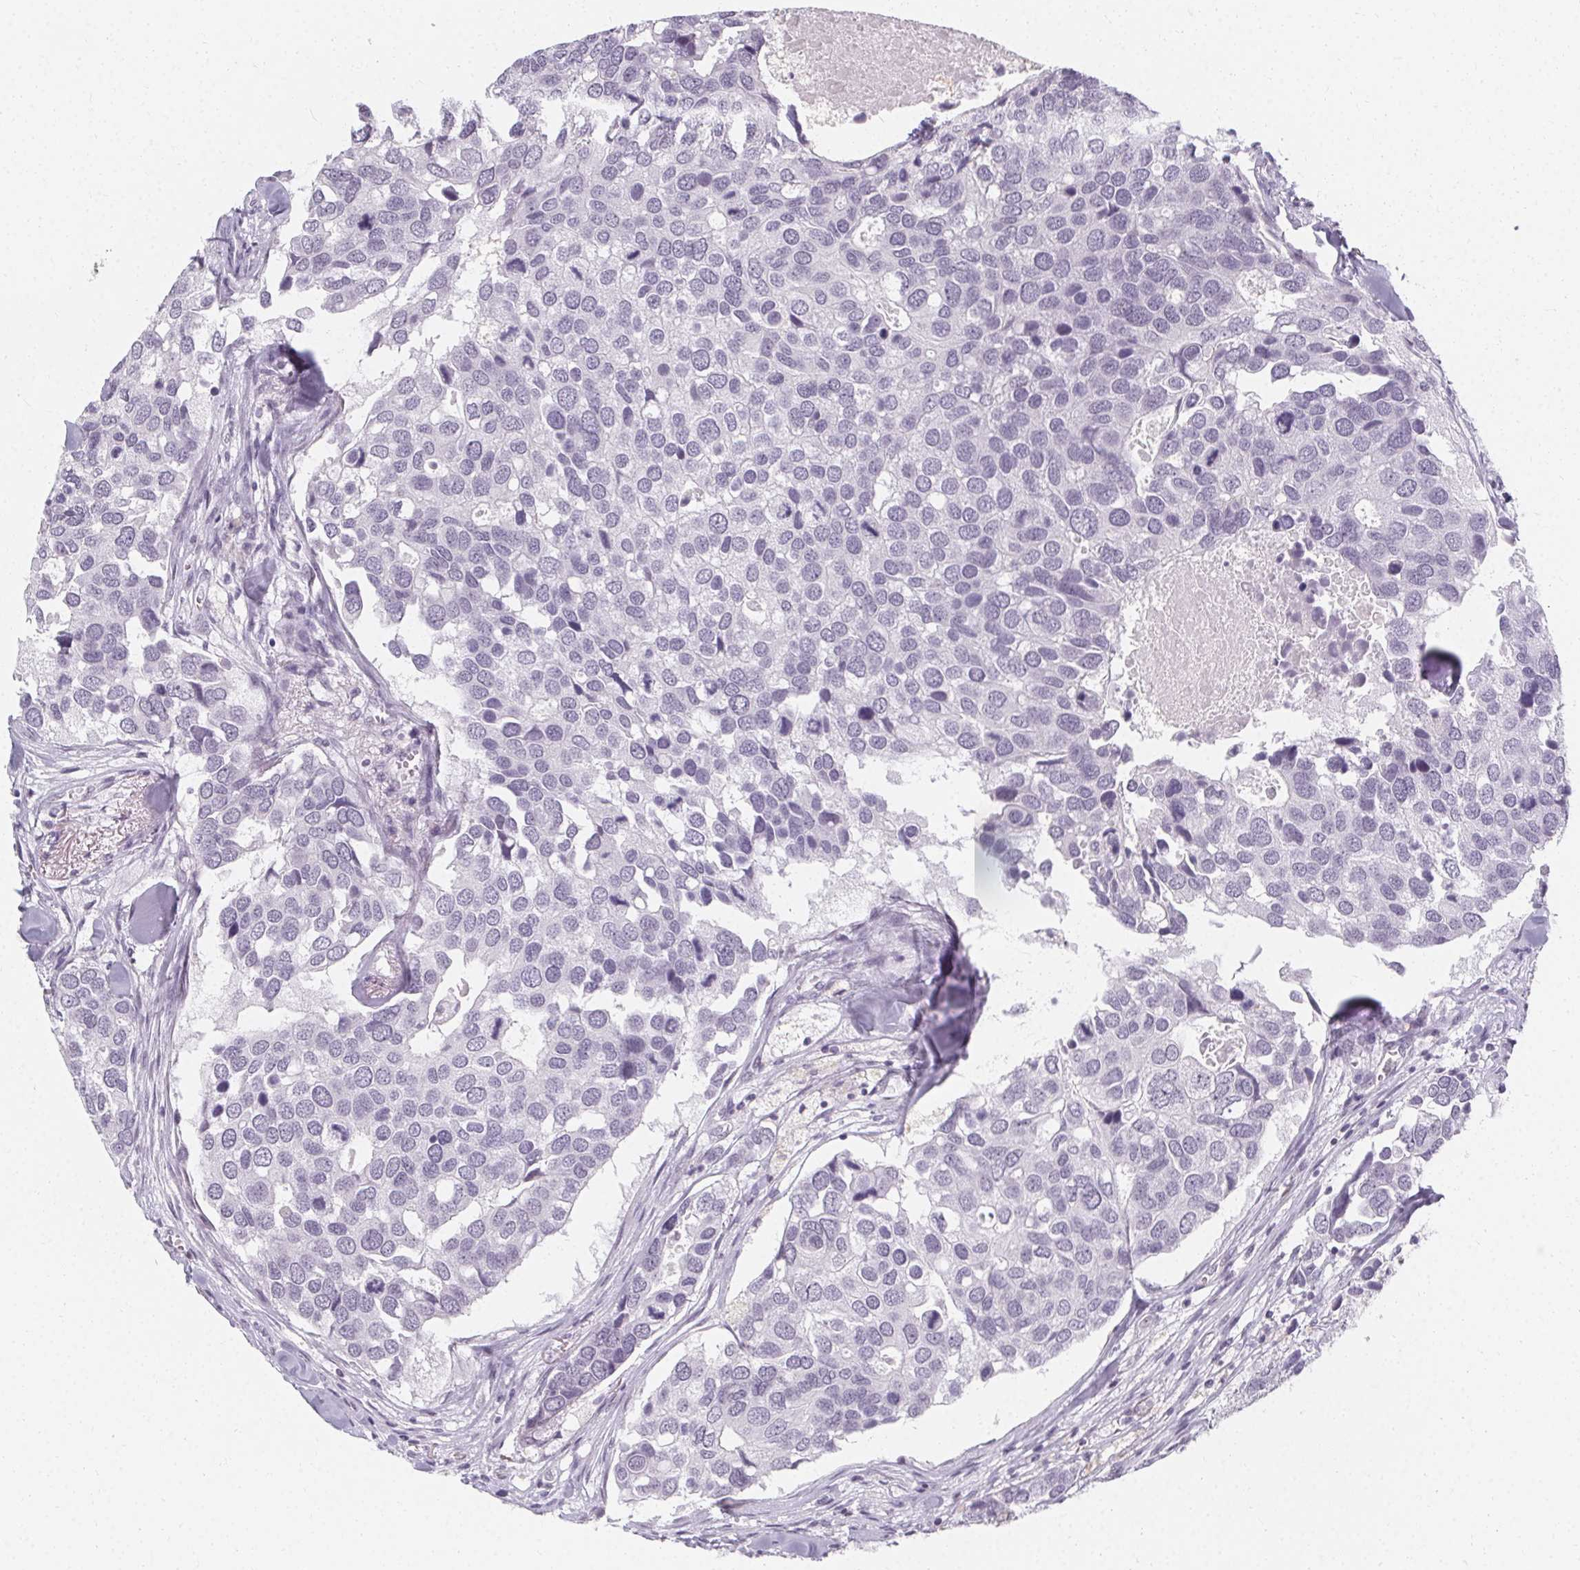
{"staining": {"intensity": "negative", "quantity": "none", "location": "none"}, "tissue": "breast cancer", "cell_type": "Tumor cells", "image_type": "cancer", "snomed": [{"axis": "morphology", "description": "Duct carcinoma"}, {"axis": "topography", "description": "Breast"}], "caption": "Immunohistochemistry histopathology image of breast invasive ductal carcinoma stained for a protein (brown), which demonstrates no positivity in tumor cells.", "gene": "SYNPR", "patient": {"sex": "female", "age": 83}}